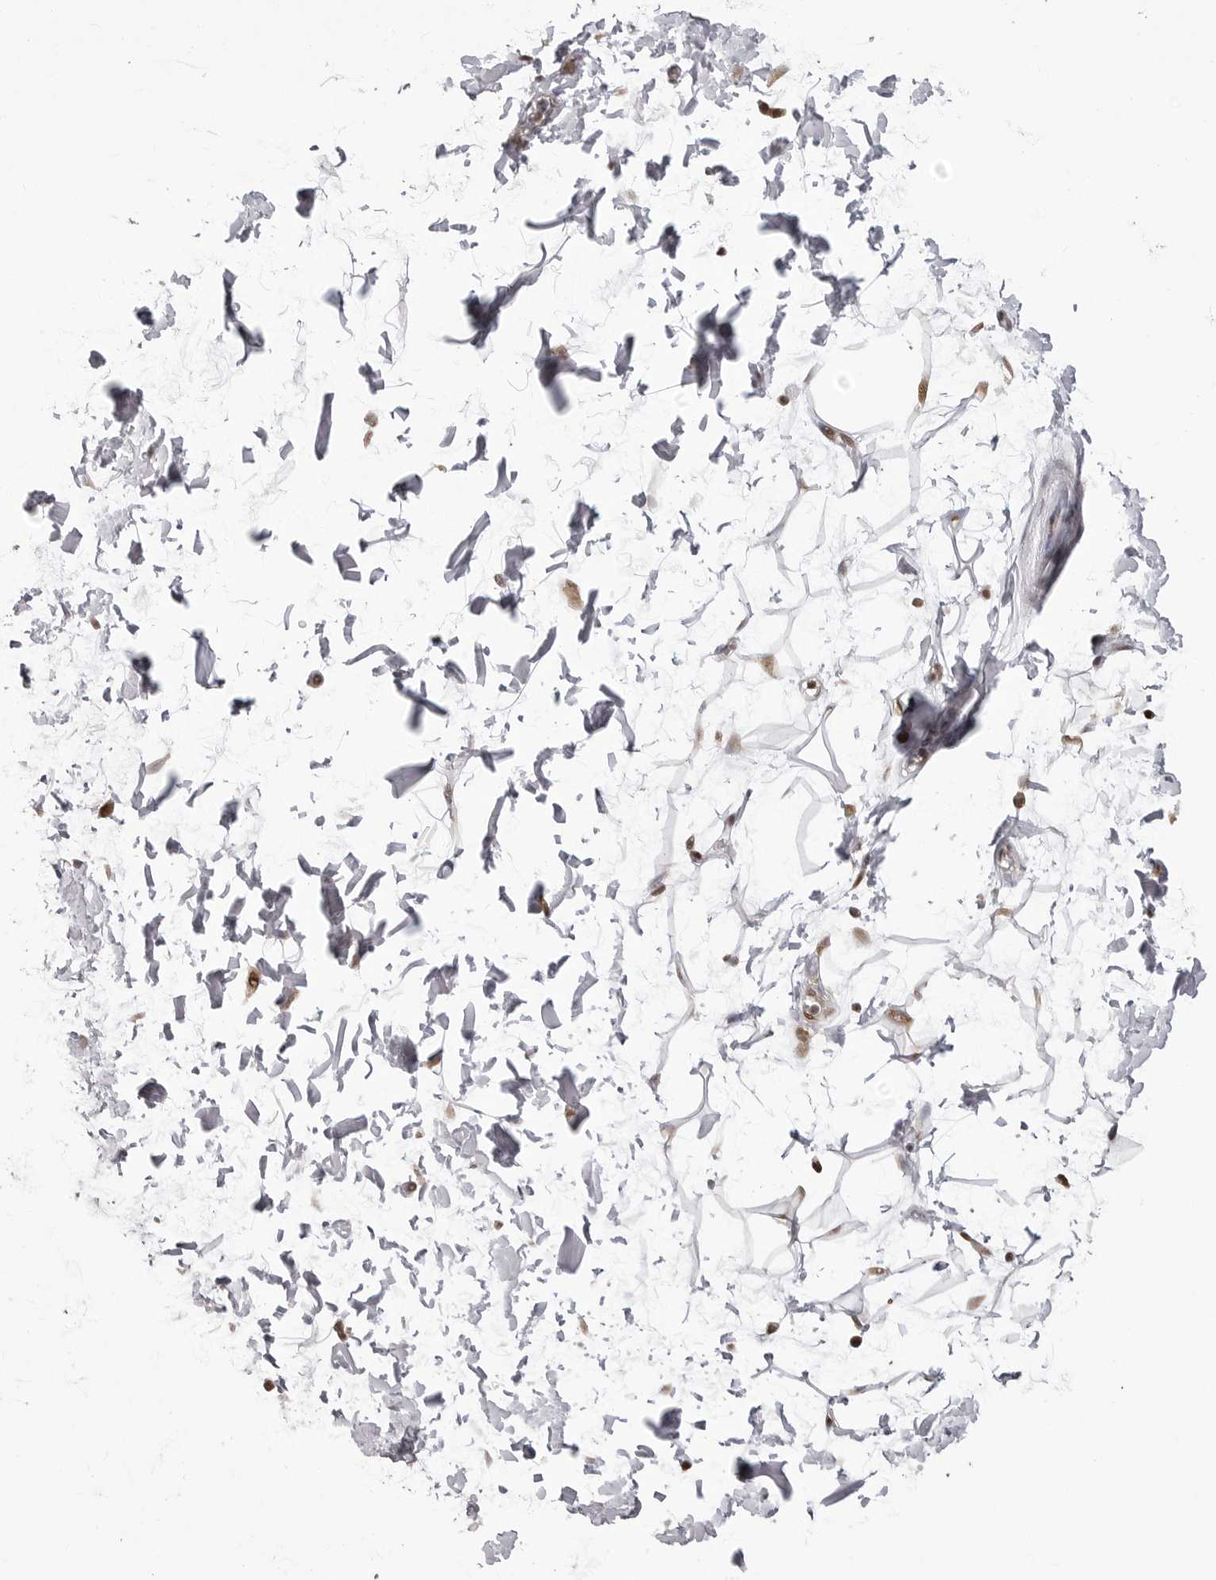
{"staining": {"intensity": "negative", "quantity": "none", "location": "none"}, "tissue": "adipose tissue", "cell_type": "Adipocytes", "image_type": "normal", "snomed": [{"axis": "morphology", "description": "Normal tissue, NOS"}, {"axis": "topography", "description": "Soft tissue"}], "caption": "IHC image of benign adipose tissue stained for a protein (brown), which exhibits no staining in adipocytes. (Brightfield microscopy of DAB (3,3'-diaminobenzidine) immunohistochemistry (IHC) at high magnification).", "gene": "PHF3", "patient": {"sex": "male", "age": 72}}